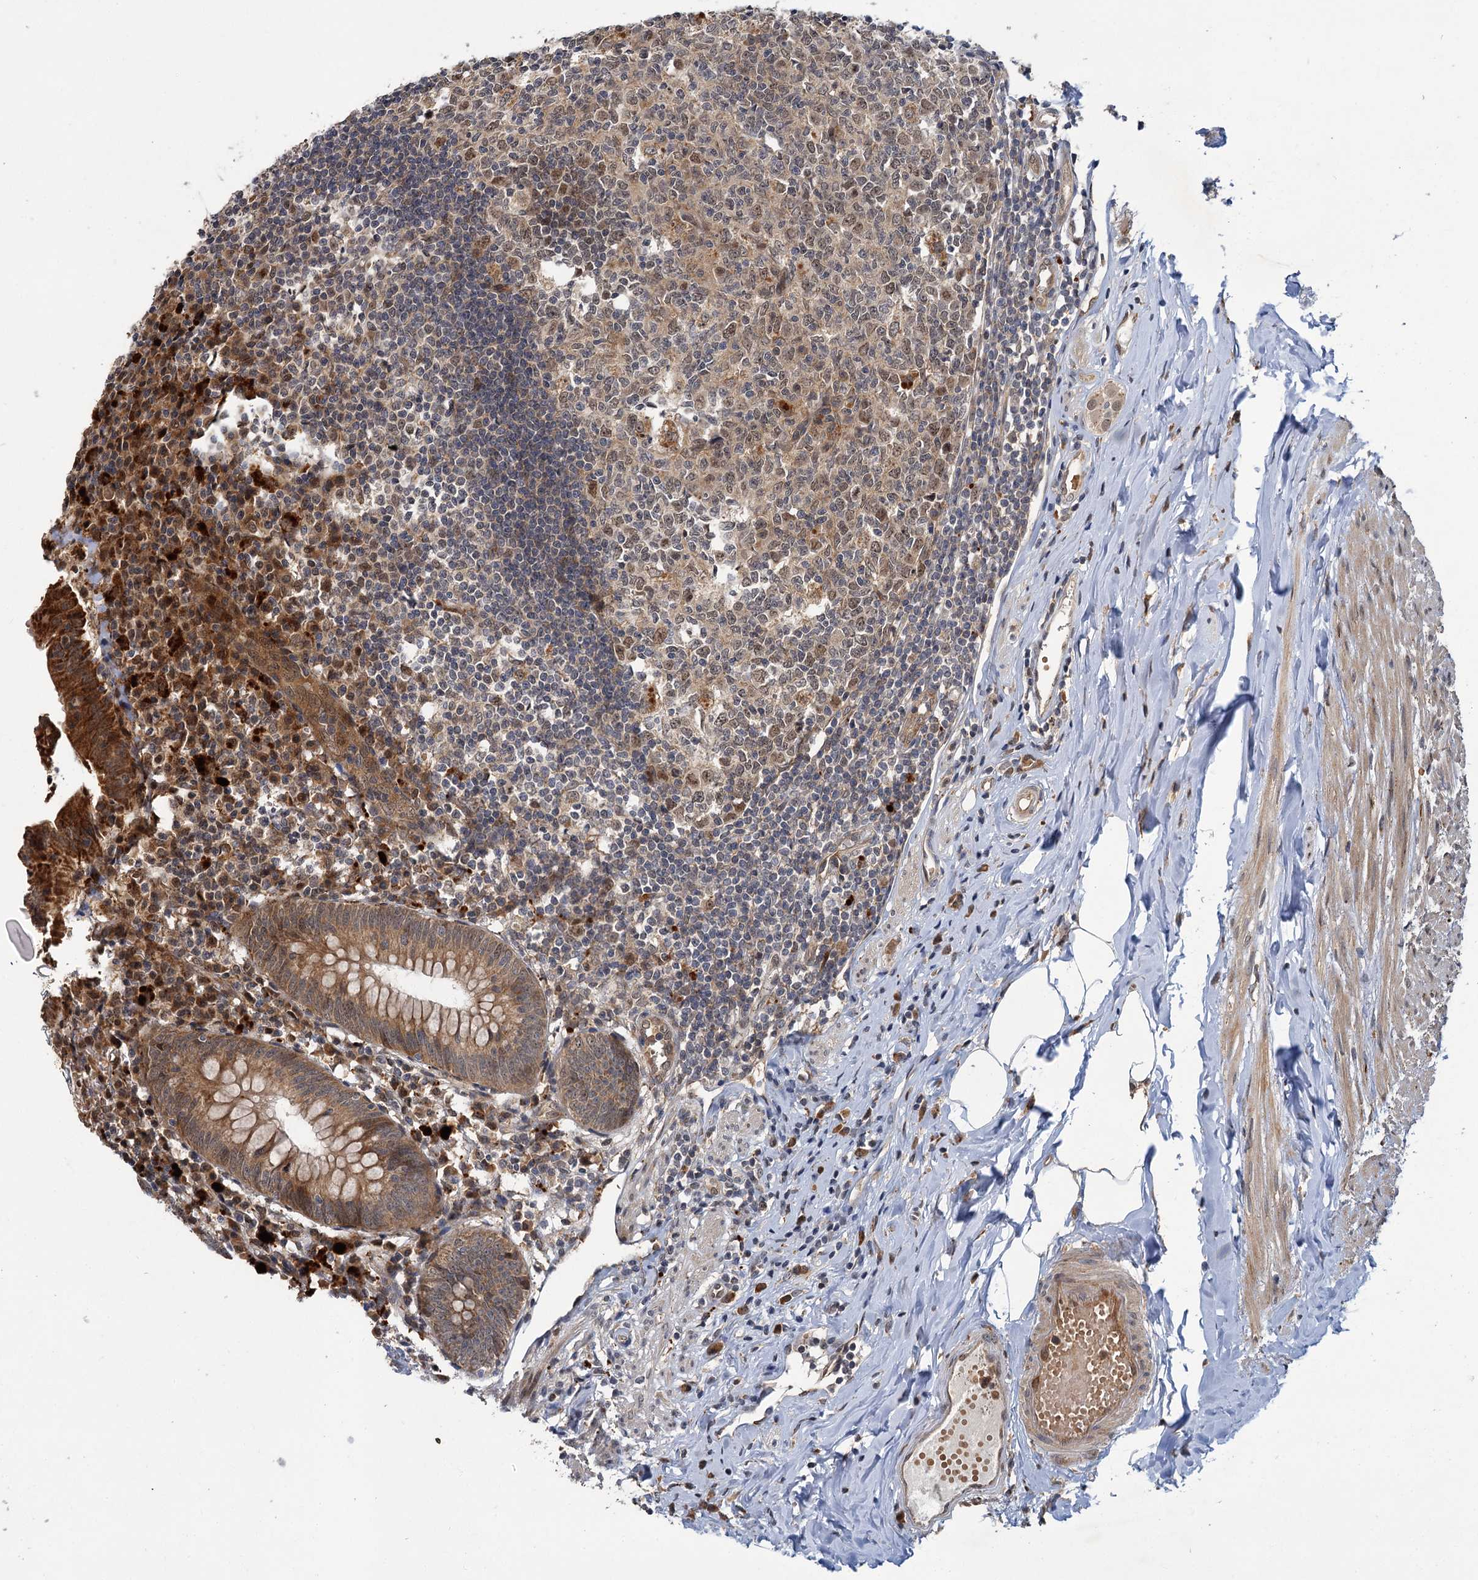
{"staining": {"intensity": "moderate", "quantity": ">75%", "location": "cytoplasmic/membranous"}, "tissue": "appendix", "cell_type": "Glandular cells", "image_type": "normal", "snomed": [{"axis": "morphology", "description": "Normal tissue, NOS"}, {"axis": "topography", "description": "Appendix"}], "caption": "Immunohistochemistry (DAB) staining of benign human appendix shows moderate cytoplasmic/membranous protein staining in approximately >75% of glandular cells.", "gene": "APBA2", "patient": {"sex": "female", "age": 54}}